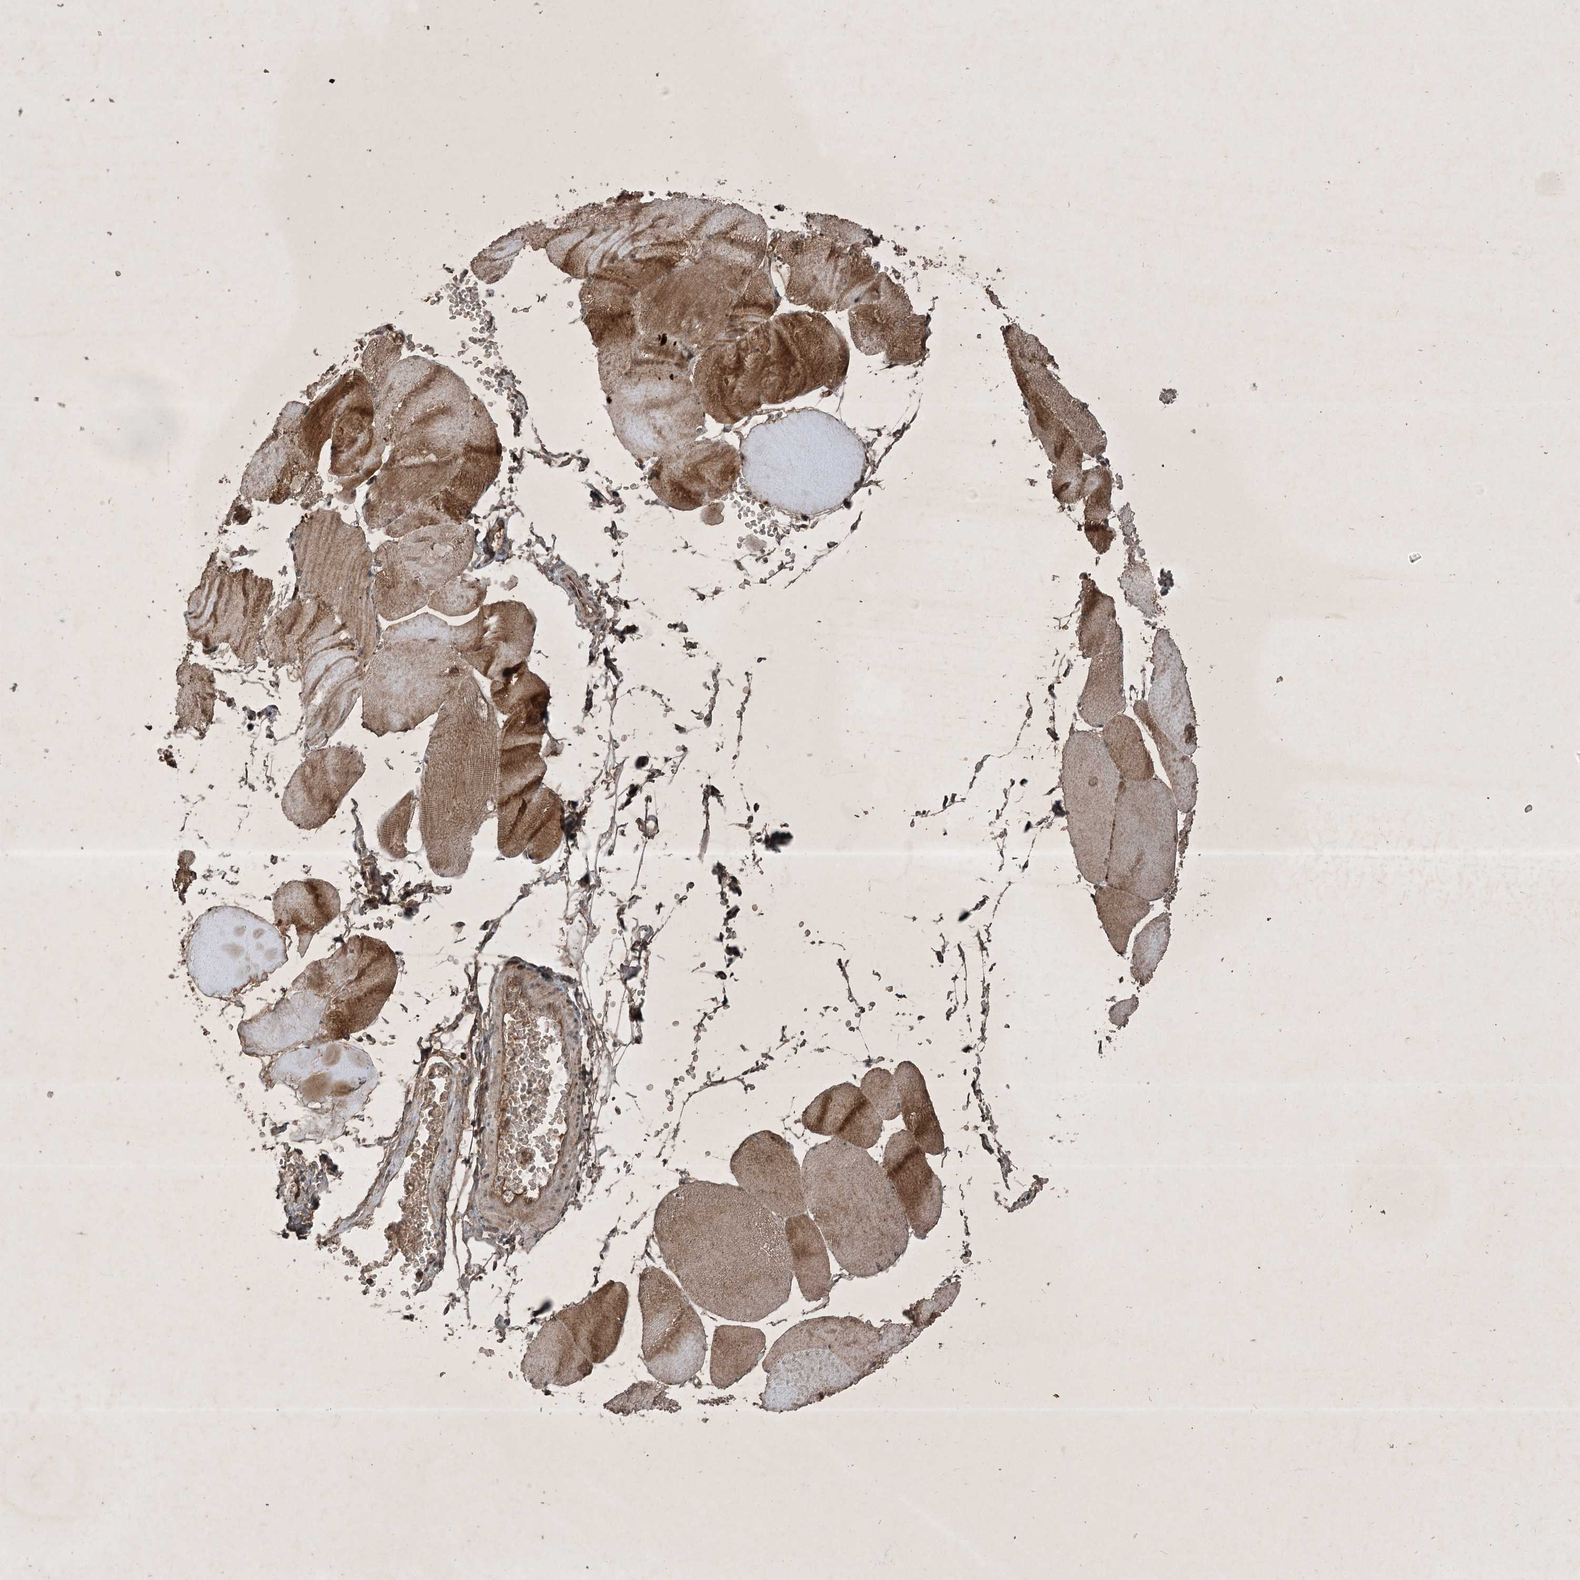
{"staining": {"intensity": "moderate", "quantity": ">75%", "location": "cytoplasmic/membranous"}, "tissue": "skeletal muscle", "cell_type": "Myocytes", "image_type": "normal", "snomed": [{"axis": "morphology", "description": "Normal tissue, NOS"}, {"axis": "morphology", "description": "Basal cell carcinoma"}, {"axis": "topography", "description": "Skeletal muscle"}], "caption": "Immunohistochemical staining of benign human skeletal muscle displays medium levels of moderate cytoplasmic/membranous staining in approximately >75% of myocytes. The staining was performed using DAB (3,3'-diaminobenzidine), with brown indicating positive protein expression. Nuclei are stained blue with hematoxylin.", "gene": "UNC93A", "patient": {"sex": "female", "age": 64}}